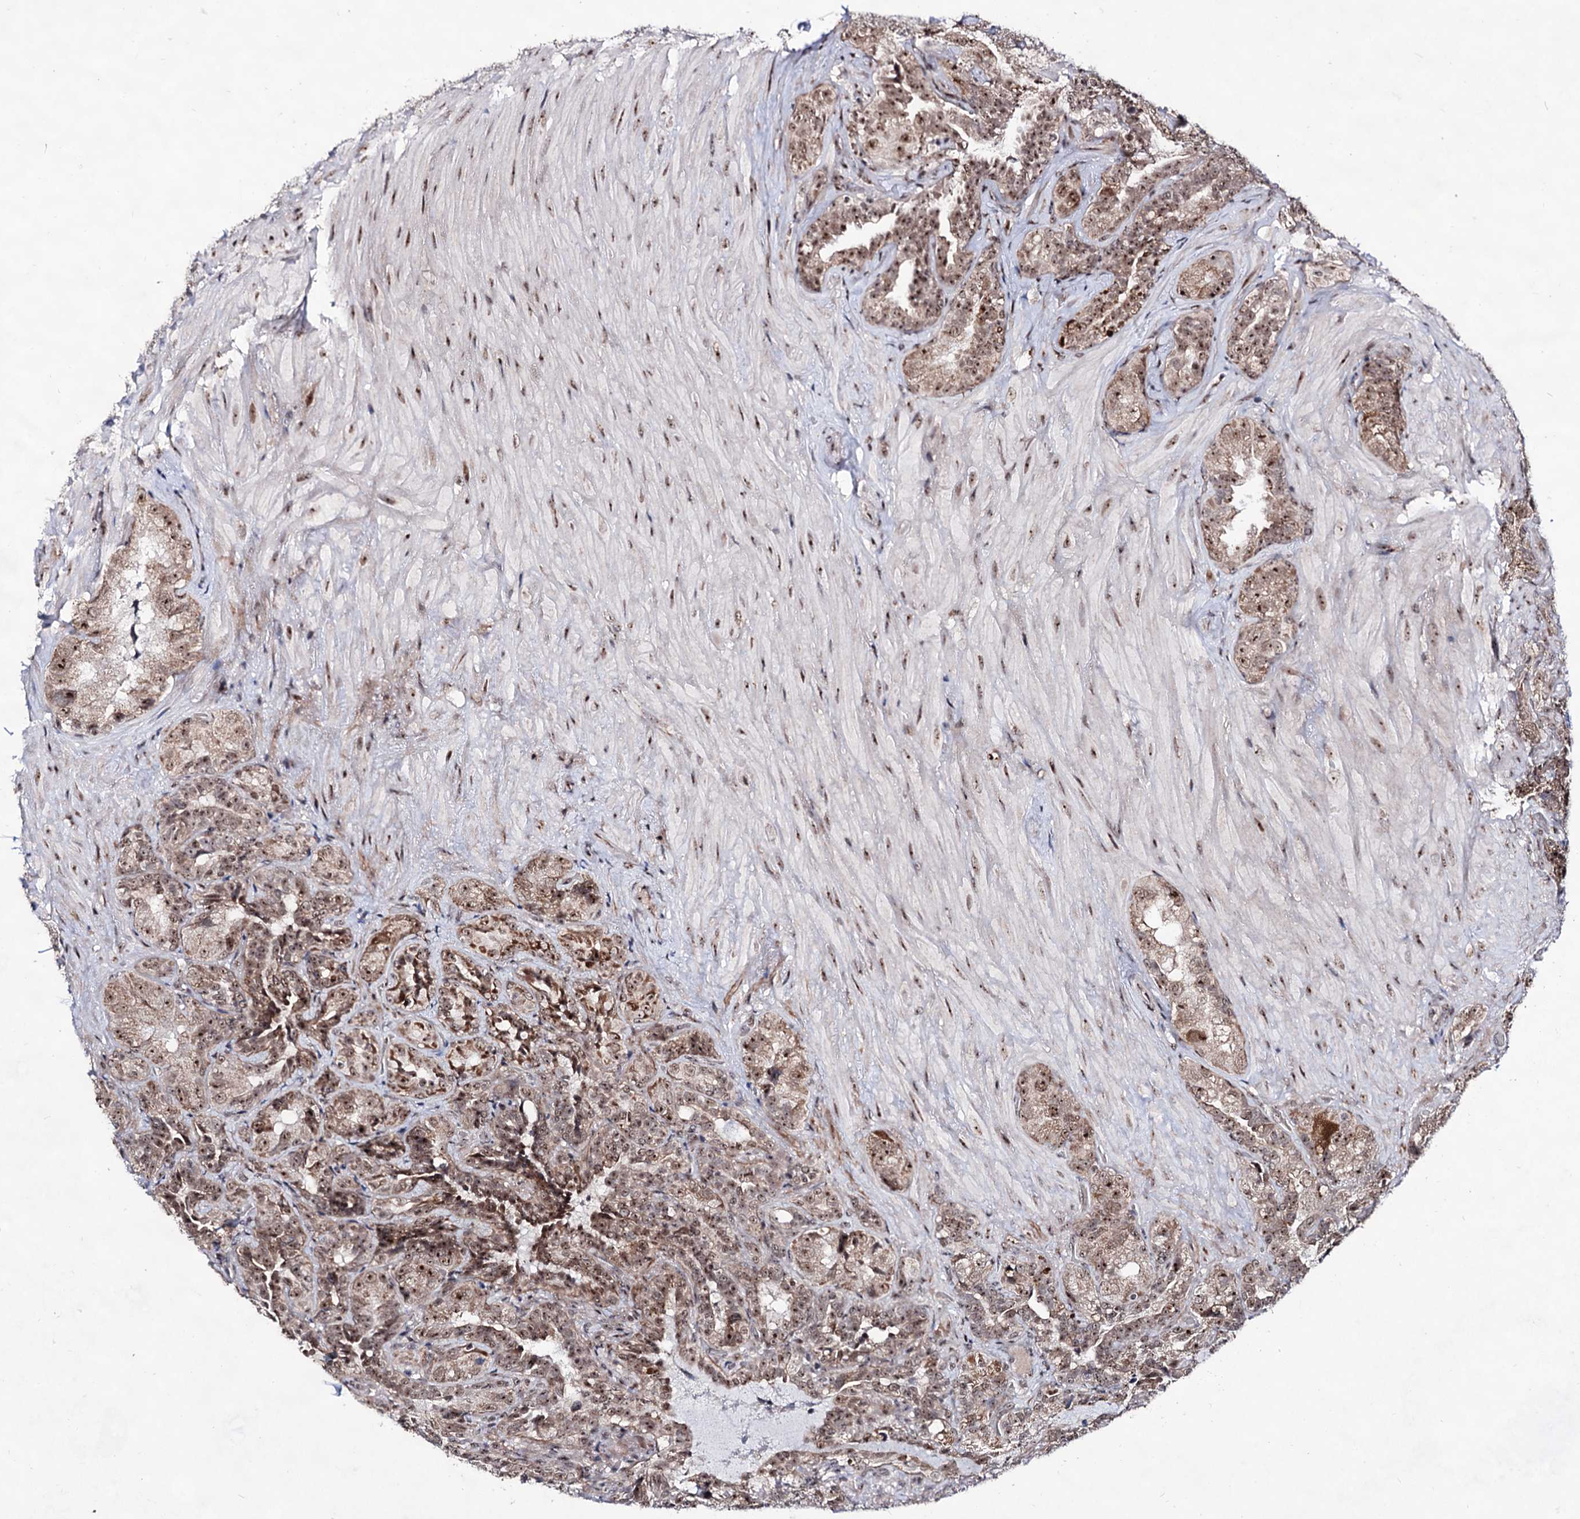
{"staining": {"intensity": "moderate", "quantity": ">75%", "location": "cytoplasmic/membranous,nuclear"}, "tissue": "seminal vesicle", "cell_type": "Glandular cells", "image_type": "normal", "snomed": [{"axis": "morphology", "description": "Normal tissue, NOS"}, {"axis": "topography", "description": "Seminal veicle"}, {"axis": "topography", "description": "Peripheral nerve tissue"}], "caption": "About >75% of glandular cells in unremarkable human seminal vesicle exhibit moderate cytoplasmic/membranous,nuclear protein expression as visualized by brown immunohistochemical staining.", "gene": "EXOSC10", "patient": {"sex": "male", "age": 67}}